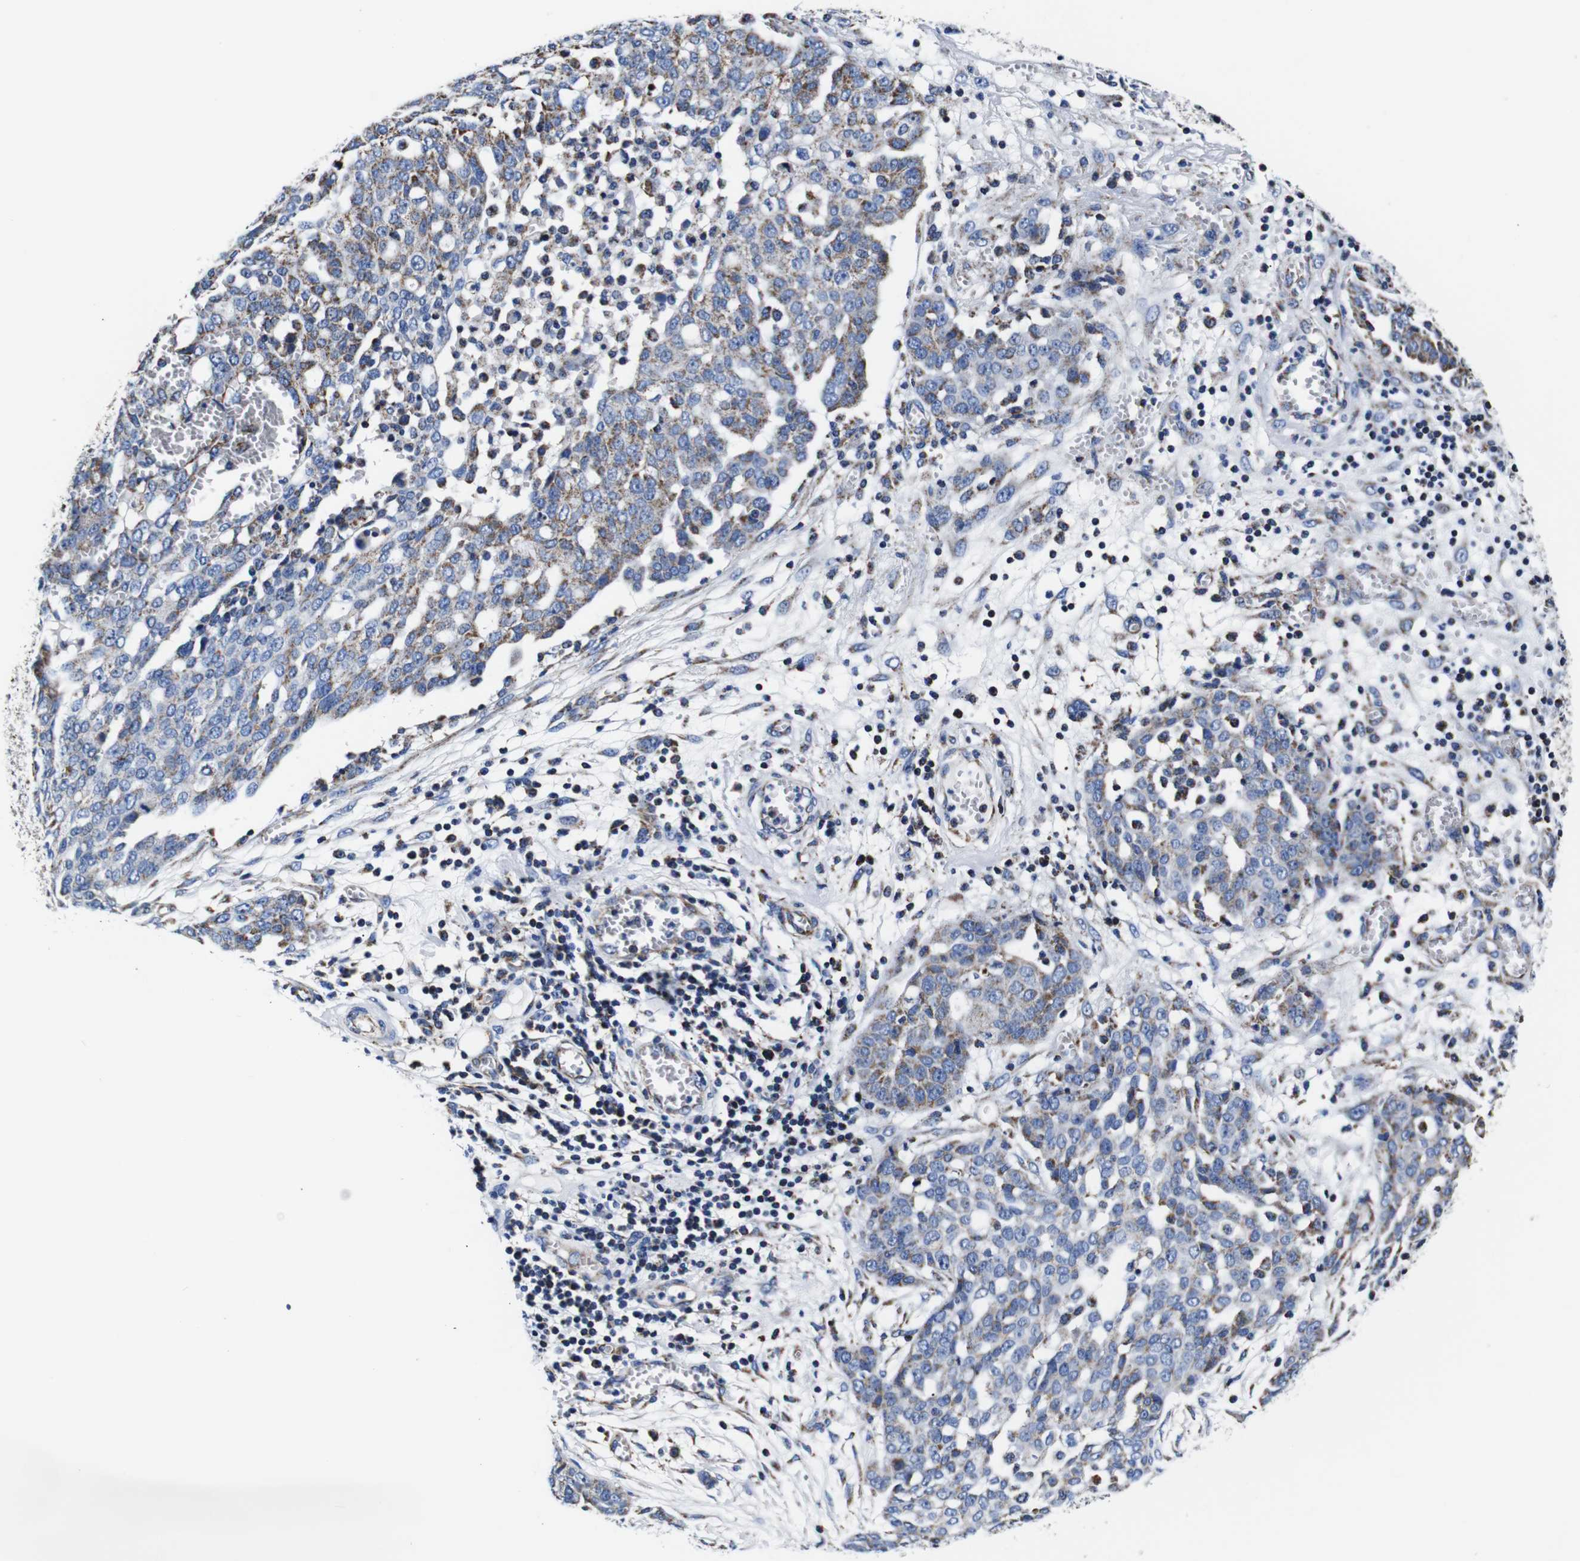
{"staining": {"intensity": "moderate", "quantity": "25%-75%", "location": "cytoplasmic/membranous"}, "tissue": "ovarian cancer", "cell_type": "Tumor cells", "image_type": "cancer", "snomed": [{"axis": "morphology", "description": "Cystadenocarcinoma, serous, NOS"}, {"axis": "topography", "description": "Soft tissue"}, {"axis": "topography", "description": "Ovary"}], "caption": "Immunohistochemical staining of ovarian serous cystadenocarcinoma exhibits medium levels of moderate cytoplasmic/membranous protein staining in approximately 25%-75% of tumor cells. The staining is performed using DAB (3,3'-diaminobenzidine) brown chromogen to label protein expression. The nuclei are counter-stained blue using hematoxylin.", "gene": "FKBP9", "patient": {"sex": "female", "age": 57}}